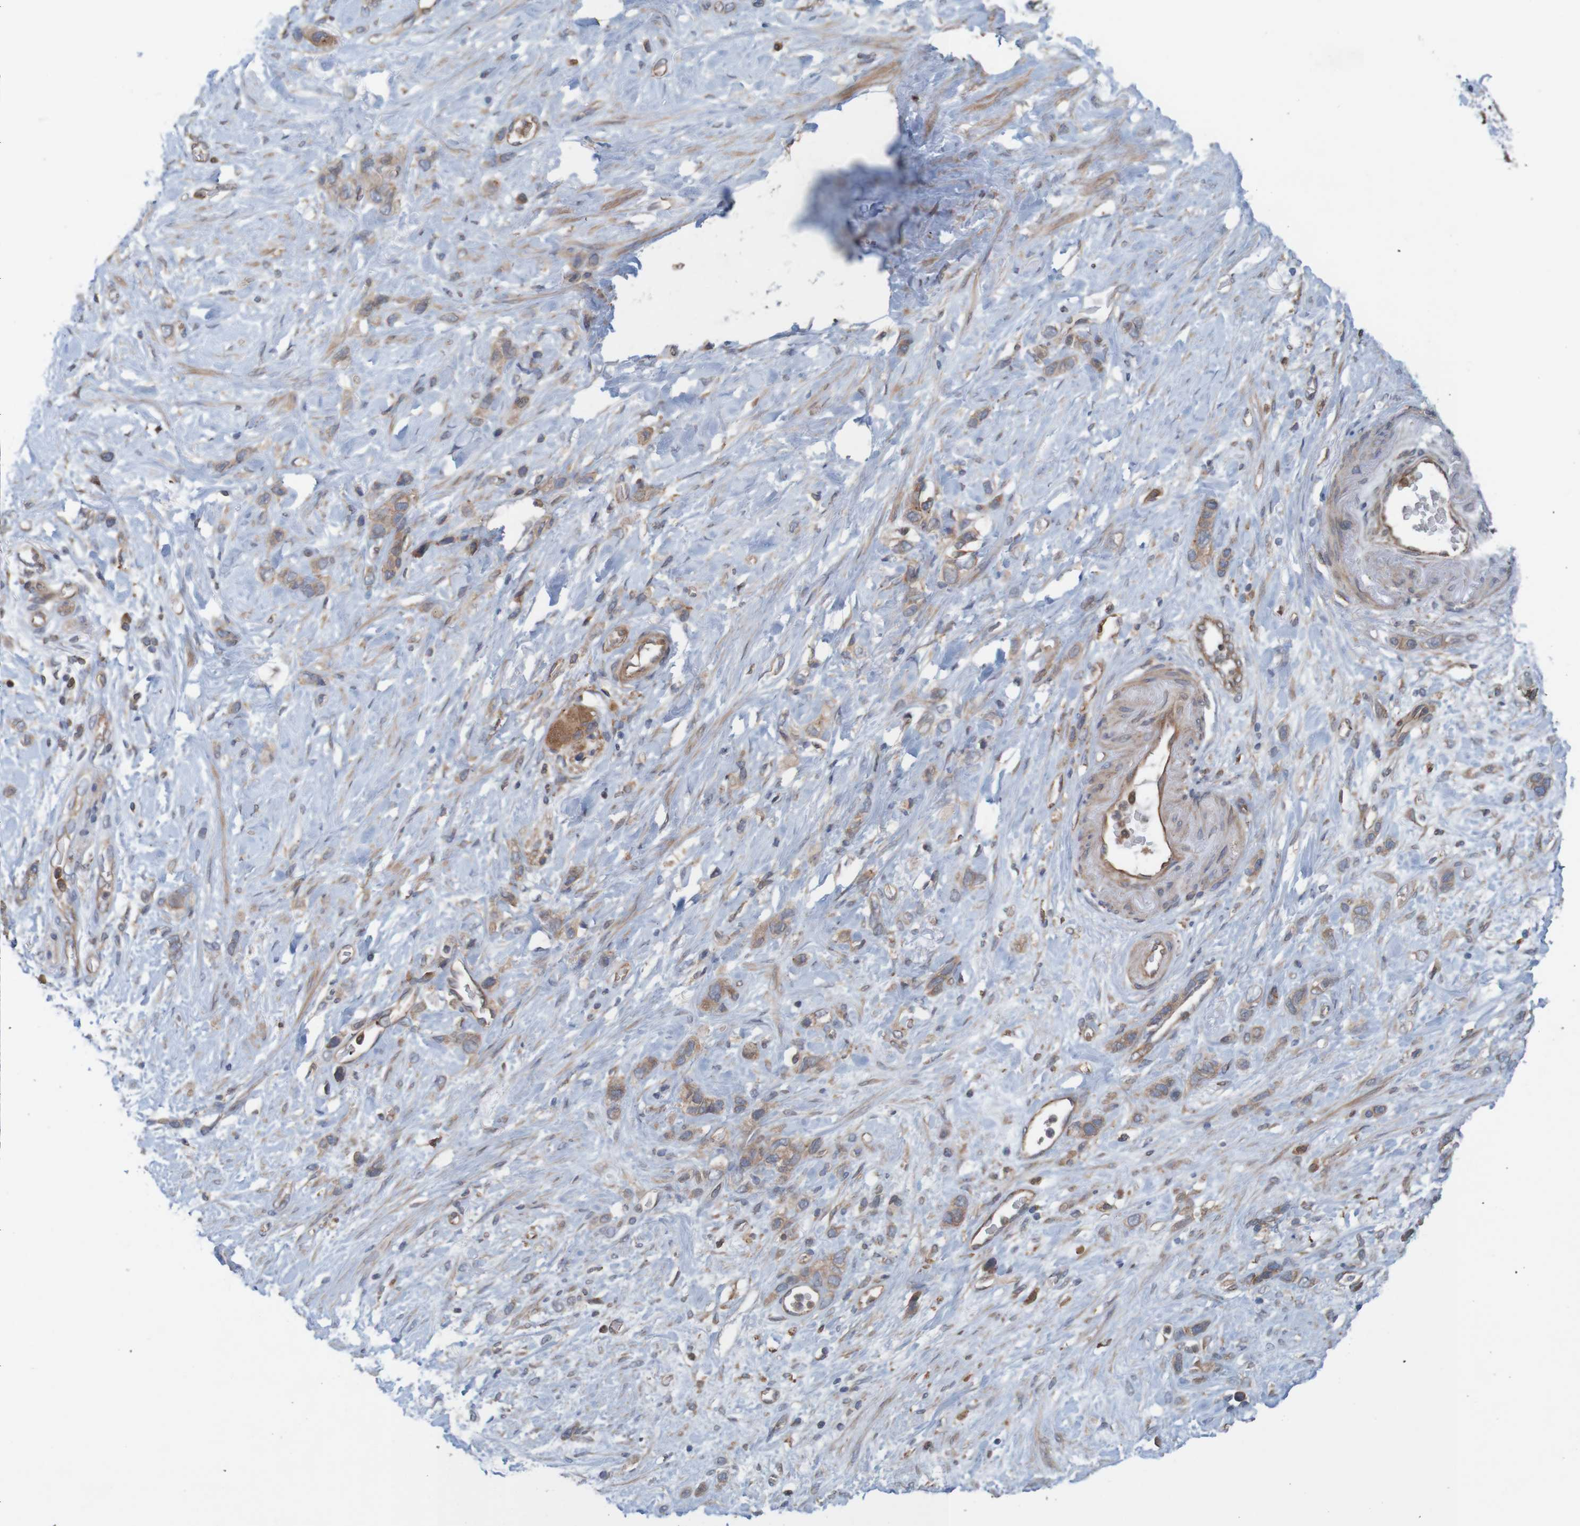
{"staining": {"intensity": "weak", "quantity": ">75%", "location": "cytoplasmic/membranous"}, "tissue": "stomach cancer", "cell_type": "Tumor cells", "image_type": "cancer", "snomed": [{"axis": "morphology", "description": "Adenocarcinoma, NOS"}, {"axis": "morphology", "description": "Adenocarcinoma, High grade"}, {"axis": "topography", "description": "Stomach, upper"}, {"axis": "topography", "description": "Stomach, lower"}], "caption": "A brown stain highlights weak cytoplasmic/membranous staining of a protein in stomach cancer (high-grade adenocarcinoma) tumor cells.", "gene": "ARHGEF11", "patient": {"sex": "female", "age": 65}}